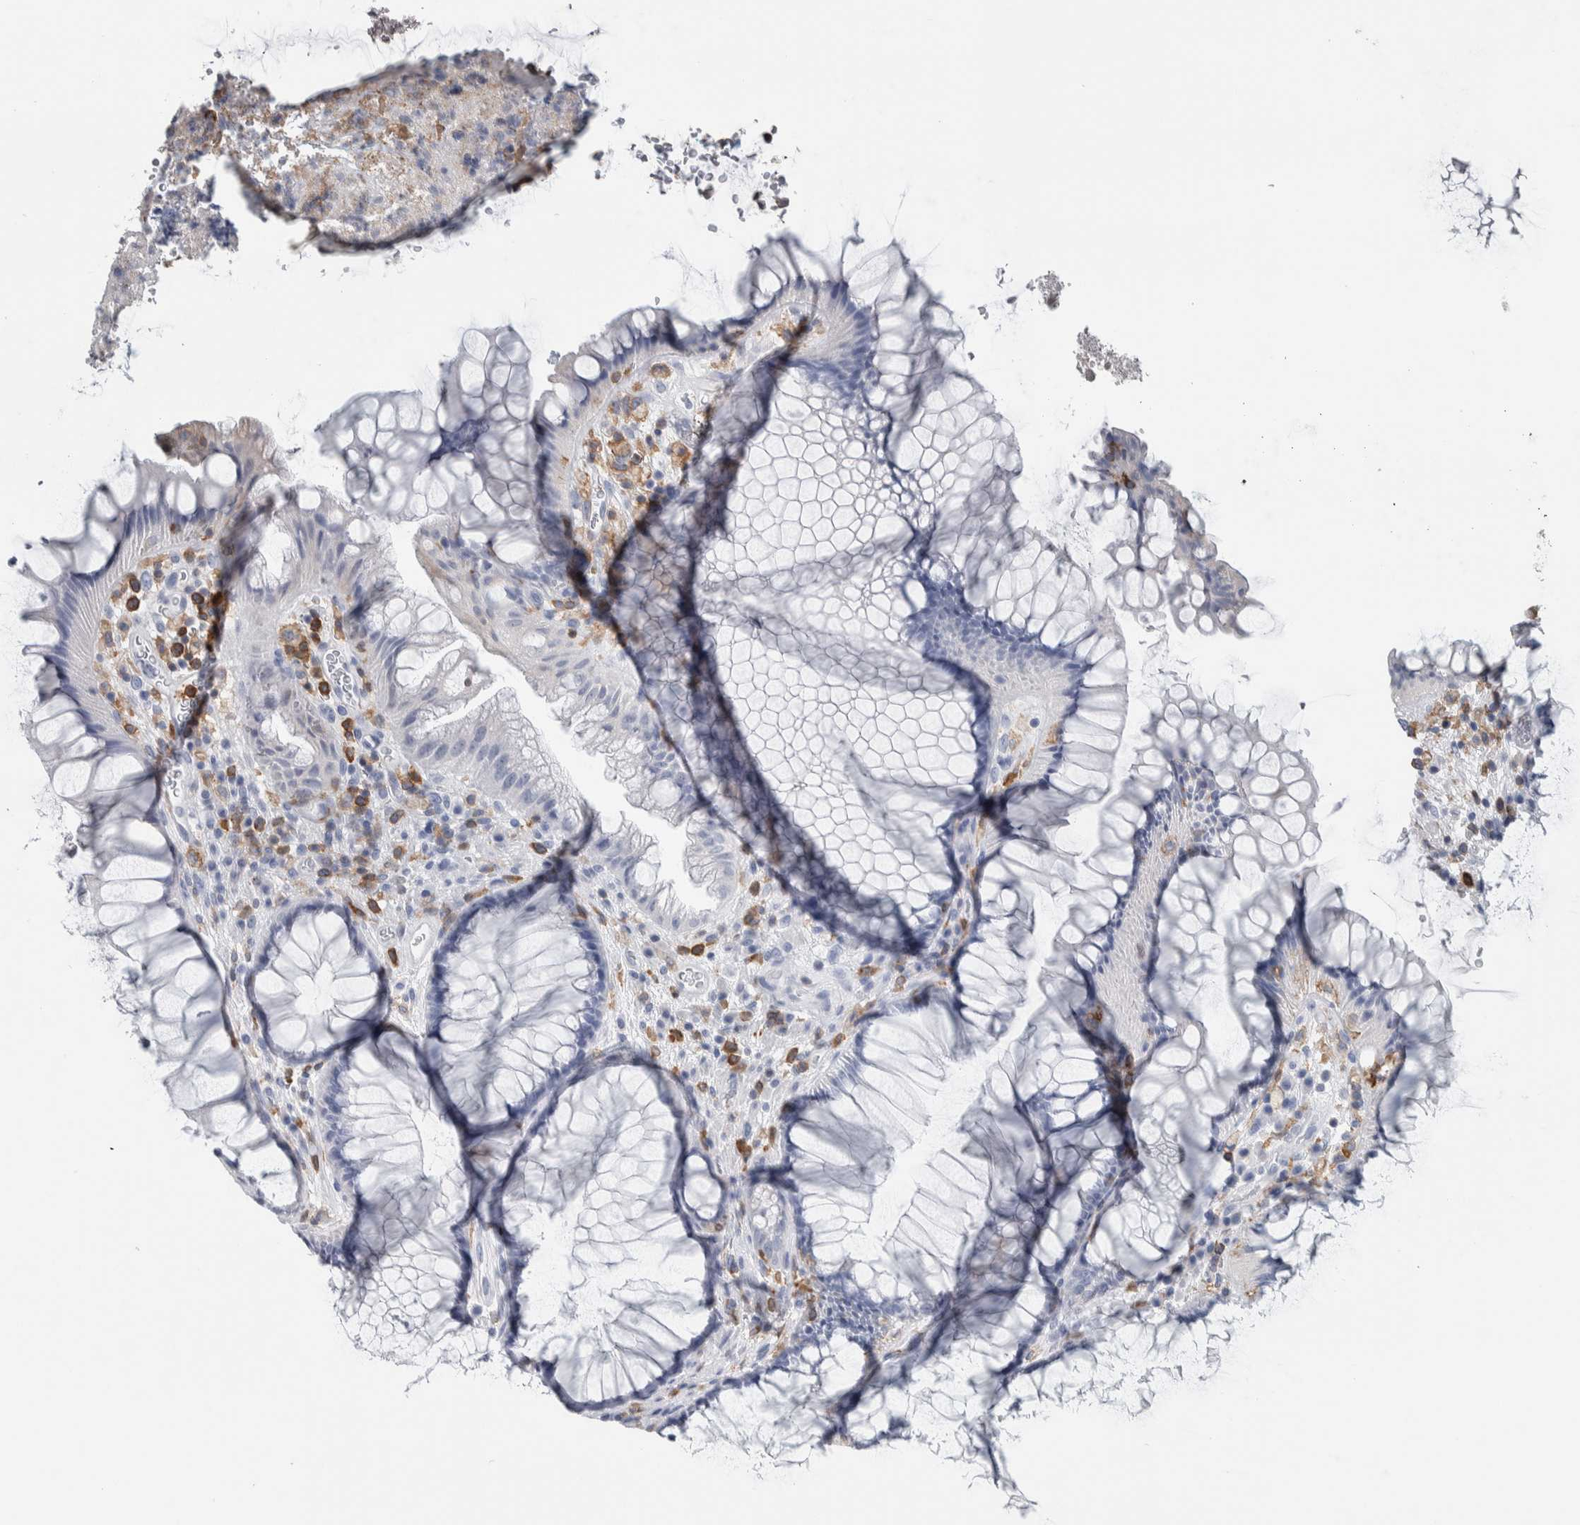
{"staining": {"intensity": "negative", "quantity": "none", "location": "none"}, "tissue": "rectum", "cell_type": "Glandular cells", "image_type": "normal", "snomed": [{"axis": "morphology", "description": "Normal tissue, NOS"}, {"axis": "topography", "description": "Rectum"}], "caption": "Photomicrograph shows no significant protein expression in glandular cells of benign rectum. (DAB (3,3'-diaminobenzidine) IHC visualized using brightfield microscopy, high magnification).", "gene": "SKAP2", "patient": {"sex": "male", "age": 51}}